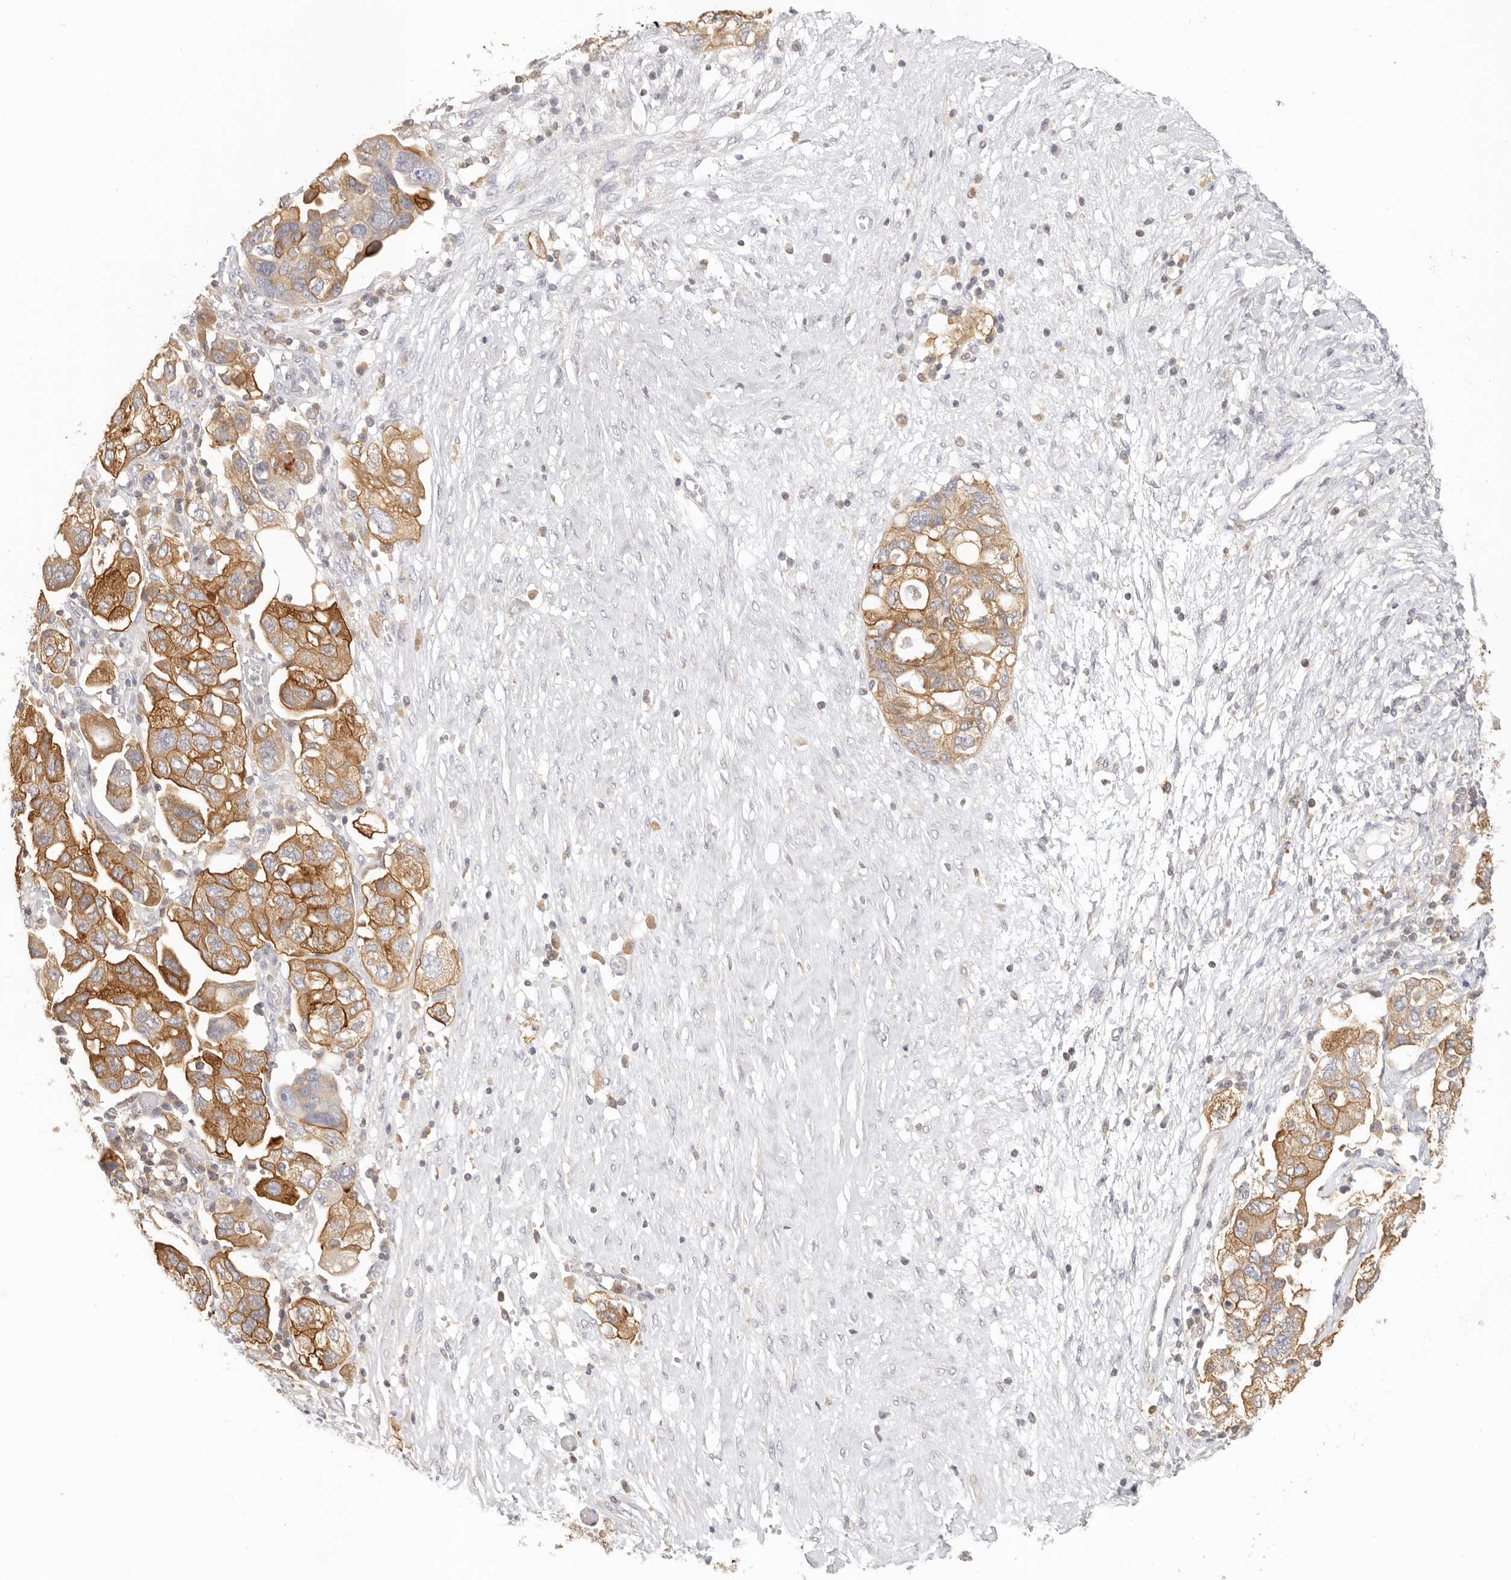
{"staining": {"intensity": "moderate", "quantity": ">75%", "location": "cytoplasmic/membranous"}, "tissue": "ovarian cancer", "cell_type": "Tumor cells", "image_type": "cancer", "snomed": [{"axis": "morphology", "description": "Carcinoma, NOS"}, {"axis": "morphology", "description": "Cystadenocarcinoma, serous, NOS"}, {"axis": "topography", "description": "Ovary"}], "caption": "This photomicrograph exhibits IHC staining of human serous cystadenocarcinoma (ovarian), with medium moderate cytoplasmic/membranous expression in about >75% of tumor cells.", "gene": "ANXA9", "patient": {"sex": "female", "age": 69}}